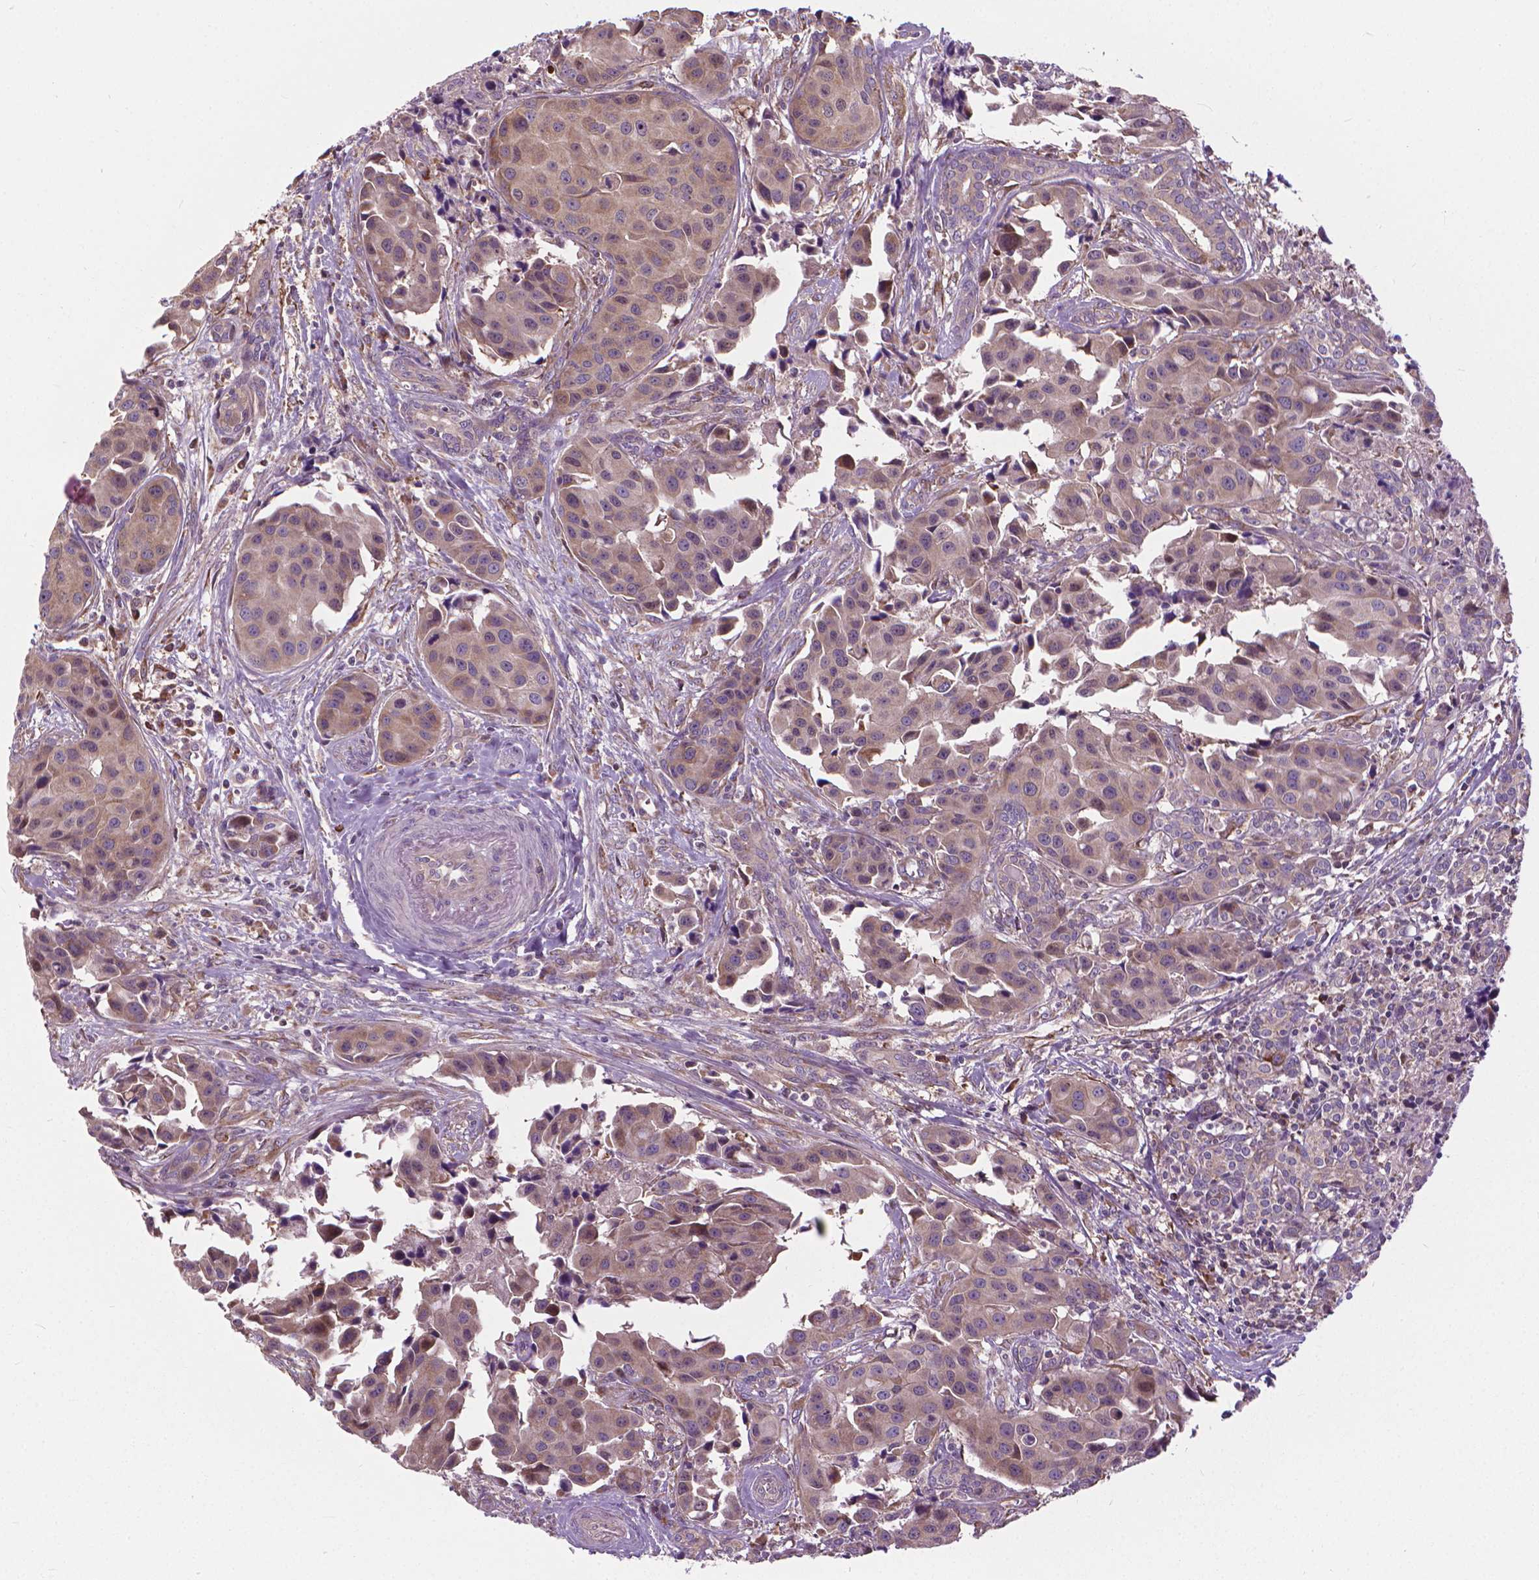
{"staining": {"intensity": "weak", "quantity": ">75%", "location": "cytoplasmic/membranous"}, "tissue": "head and neck cancer", "cell_type": "Tumor cells", "image_type": "cancer", "snomed": [{"axis": "morphology", "description": "Adenocarcinoma, NOS"}, {"axis": "topography", "description": "Head-Neck"}], "caption": "Protein expression analysis of adenocarcinoma (head and neck) displays weak cytoplasmic/membranous staining in about >75% of tumor cells.", "gene": "NUDT1", "patient": {"sex": "male", "age": 76}}